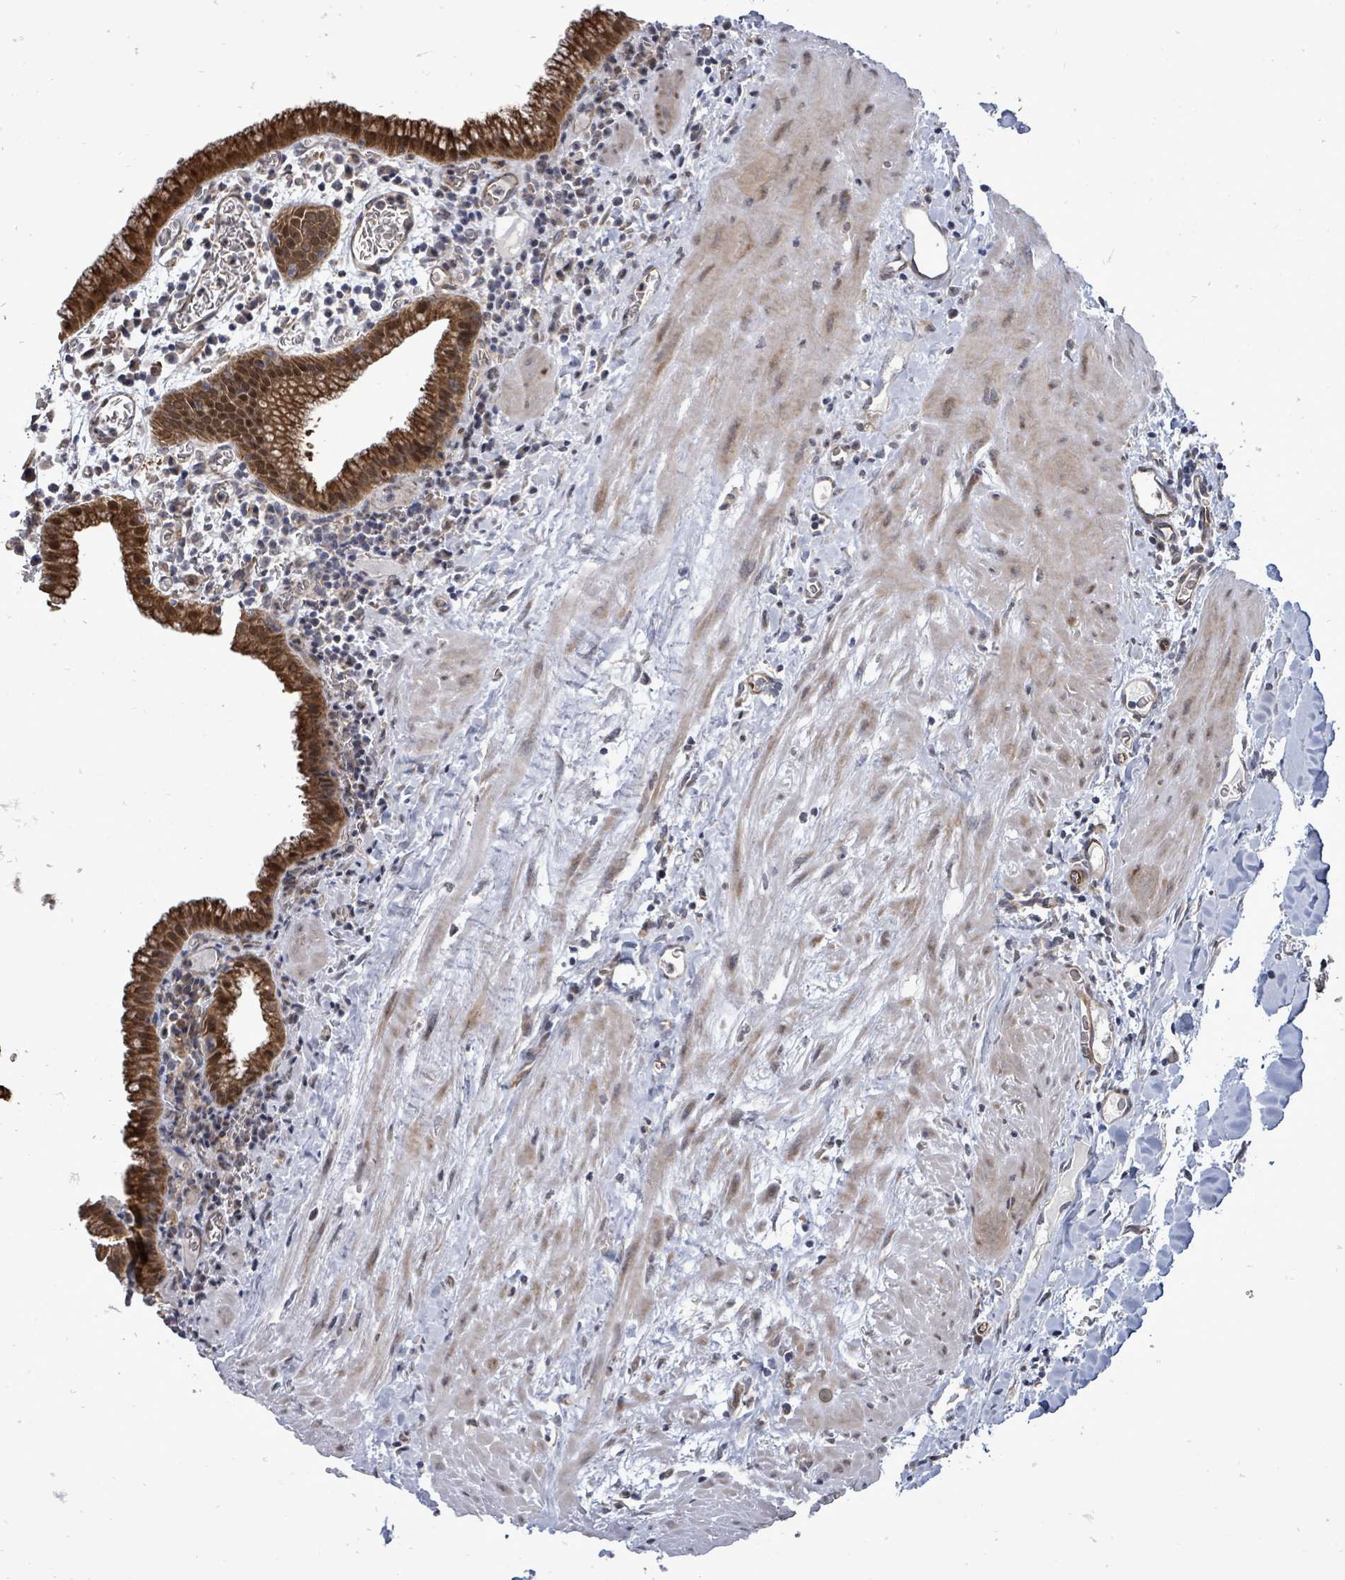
{"staining": {"intensity": "strong", "quantity": ">75%", "location": "cytoplasmic/membranous,nuclear"}, "tissue": "gallbladder", "cell_type": "Glandular cells", "image_type": "normal", "snomed": [{"axis": "morphology", "description": "Normal tissue, NOS"}, {"axis": "topography", "description": "Gallbladder"}], "caption": "IHC histopathology image of normal gallbladder stained for a protein (brown), which exhibits high levels of strong cytoplasmic/membranous,nuclear positivity in approximately >75% of glandular cells.", "gene": "RALGAPB", "patient": {"sex": "male", "age": 78}}